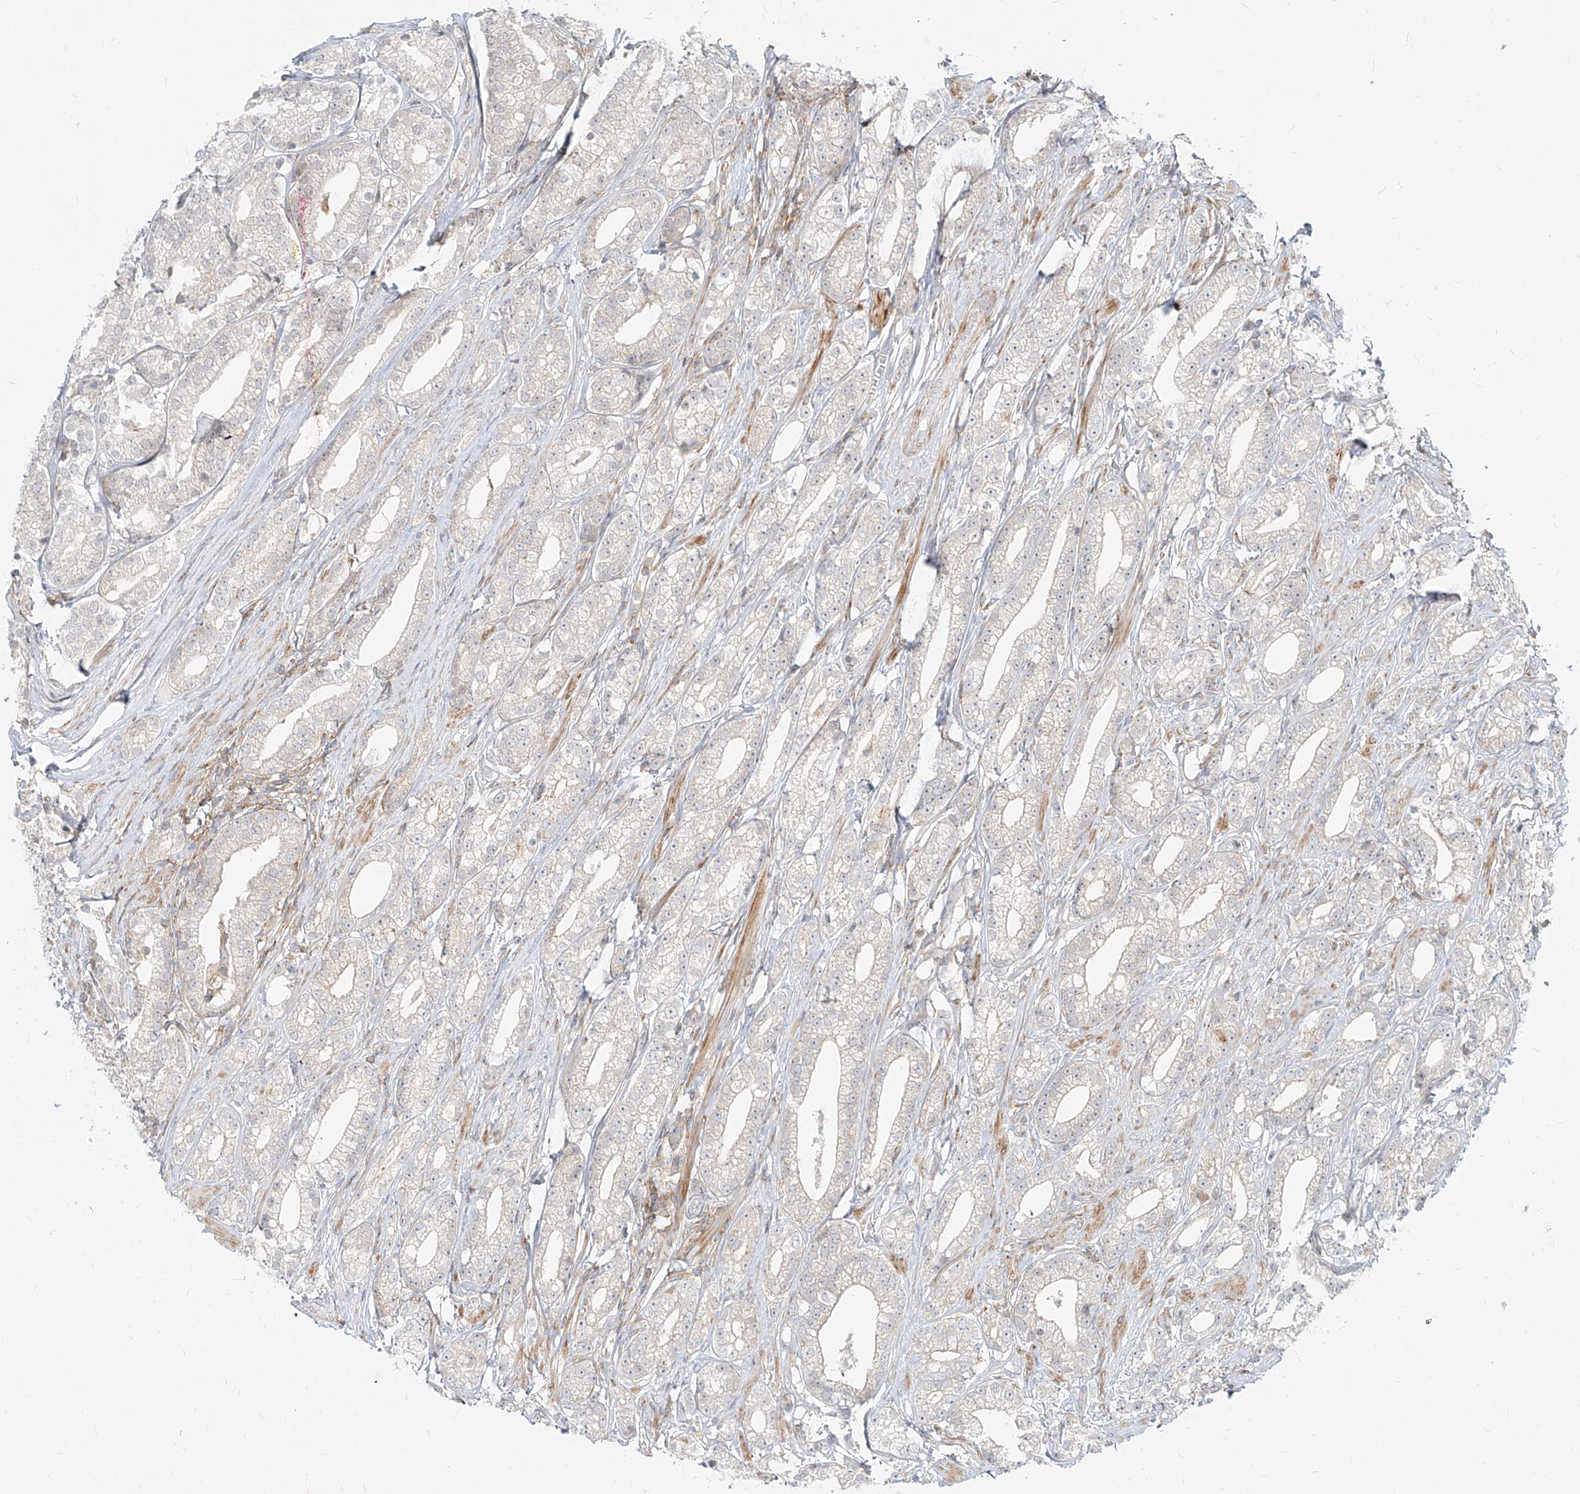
{"staining": {"intensity": "negative", "quantity": "none", "location": "none"}, "tissue": "prostate cancer", "cell_type": "Tumor cells", "image_type": "cancer", "snomed": [{"axis": "morphology", "description": "Adenocarcinoma, High grade"}, {"axis": "topography", "description": "Prostate"}], "caption": "Tumor cells show no significant protein staining in prostate cancer (high-grade adenocarcinoma).", "gene": "SLC2A12", "patient": {"sex": "male", "age": 69}}